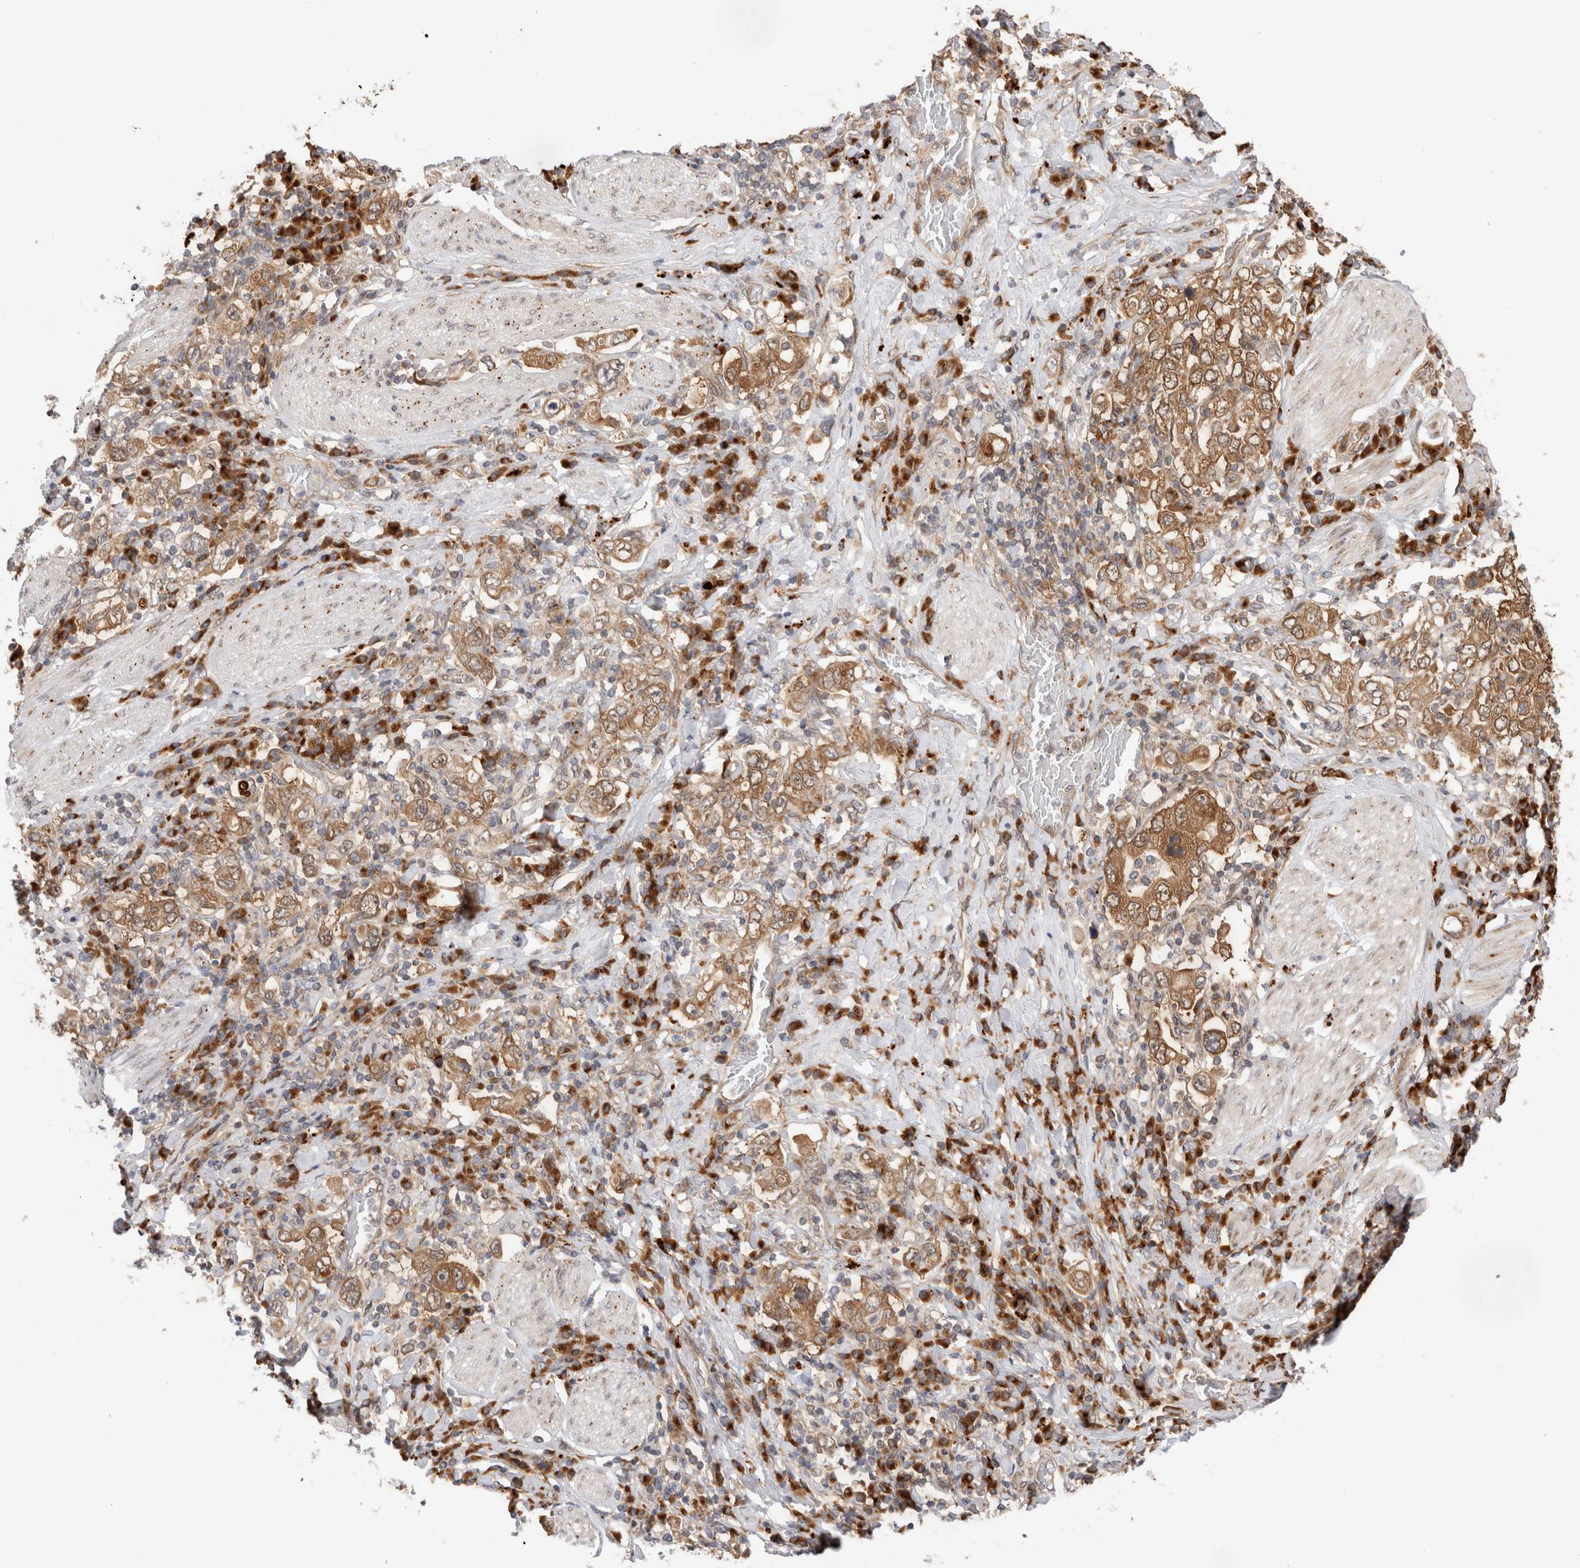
{"staining": {"intensity": "moderate", "quantity": ">75%", "location": "cytoplasmic/membranous"}, "tissue": "stomach cancer", "cell_type": "Tumor cells", "image_type": "cancer", "snomed": [{"axis": "morphology", "description": "Adenocarcinoma, NOS"}, {"axis": "topography", "description": "Stomach, upper"}], "caption": "The micrograph exhibits immunohistochemical staining of stomach cancer. There is moderate cytoplasmic/membranous staining is seen in approximately >75% of tumor cells.", "gene": "ACTL9", "patient": {"sex": "male", "age": 62}}